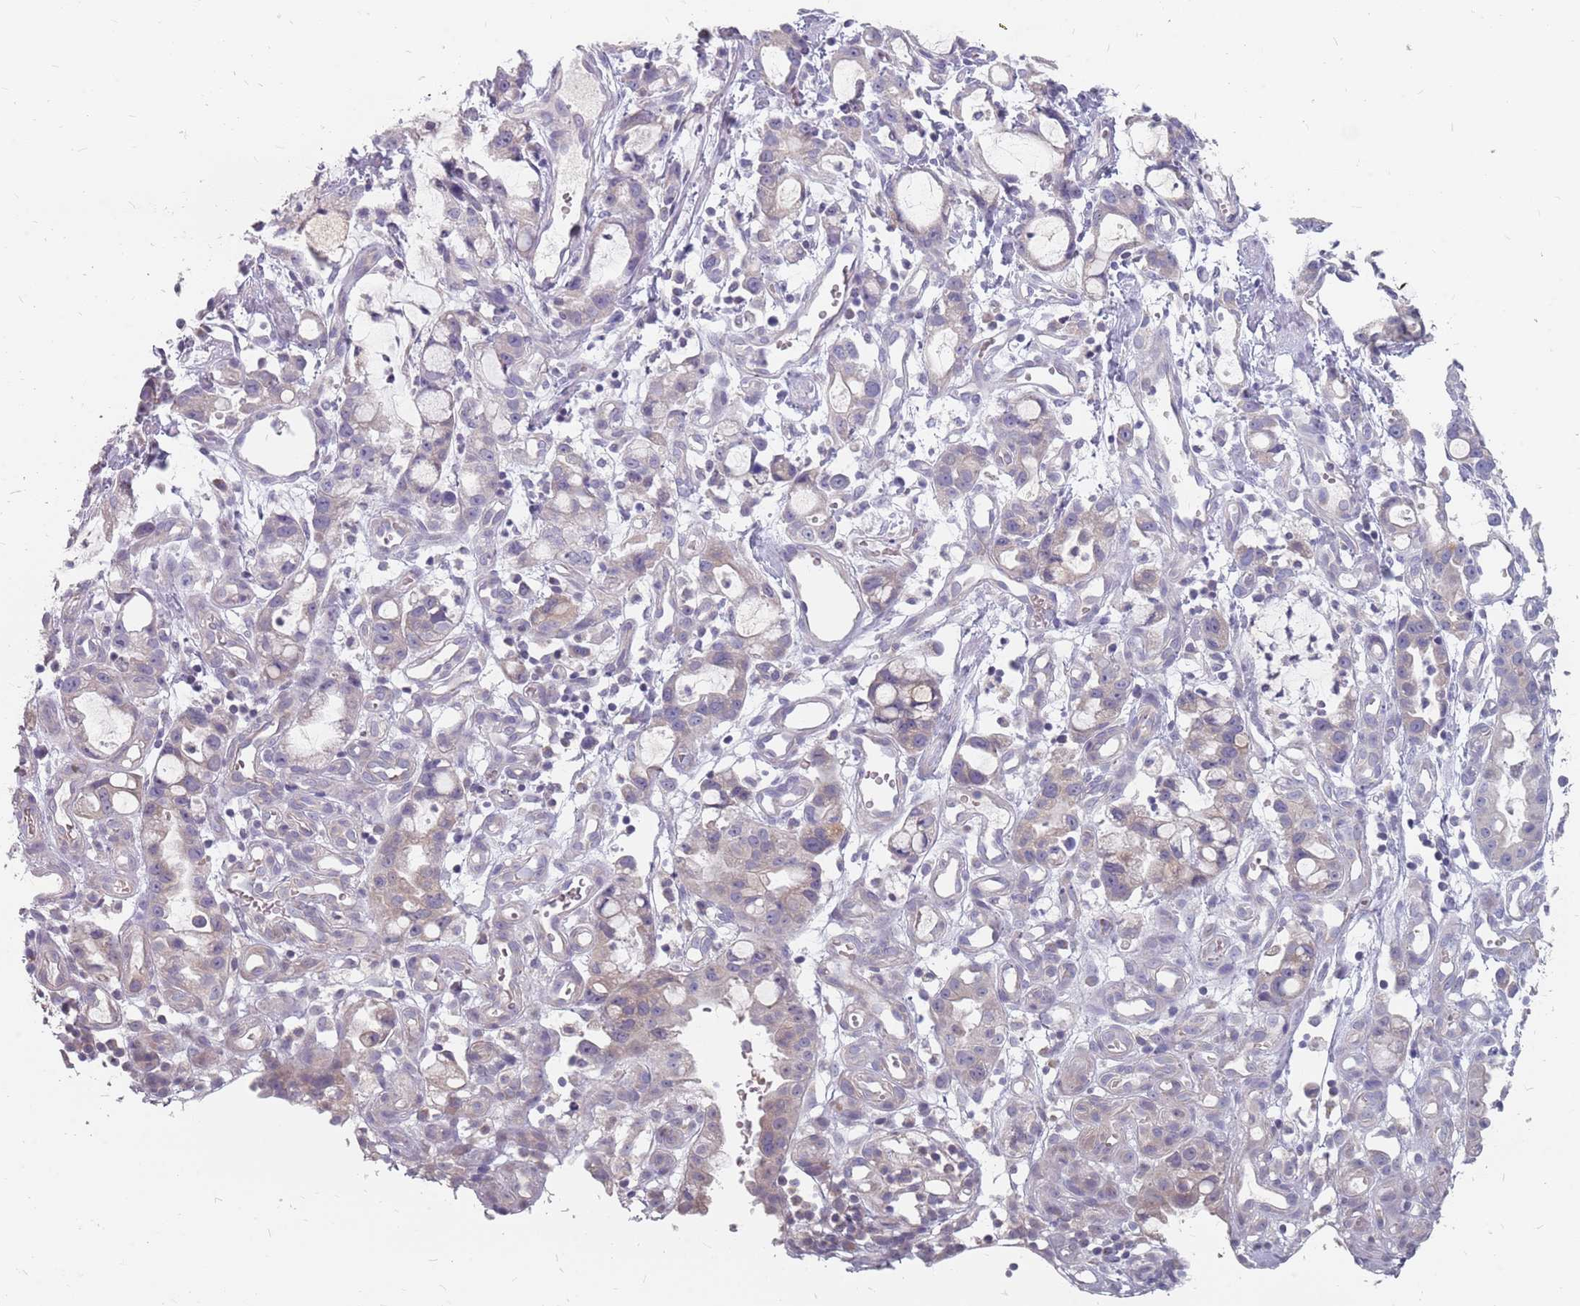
{"staining": {"intensity": "negative", "quantity": "none", "location": "none"}, "tissue": "stomach cancer", "cell_type": "Tumor cells", "image_type": "cancer", "snomed": [{"axis": "morphology", "description": "Adenocarcinoma, NOS"}, {"axis": "topography", "description": "Stomach"}], "caption": "DAB (3,3'-diaminobenzidine) immunohistochemical staining of human stomach cancer (adenocarcinoma) shows no significant expression in tumor cells.", "gene": "CMTR2", "patient": {"sex": "male", "age": 55}}